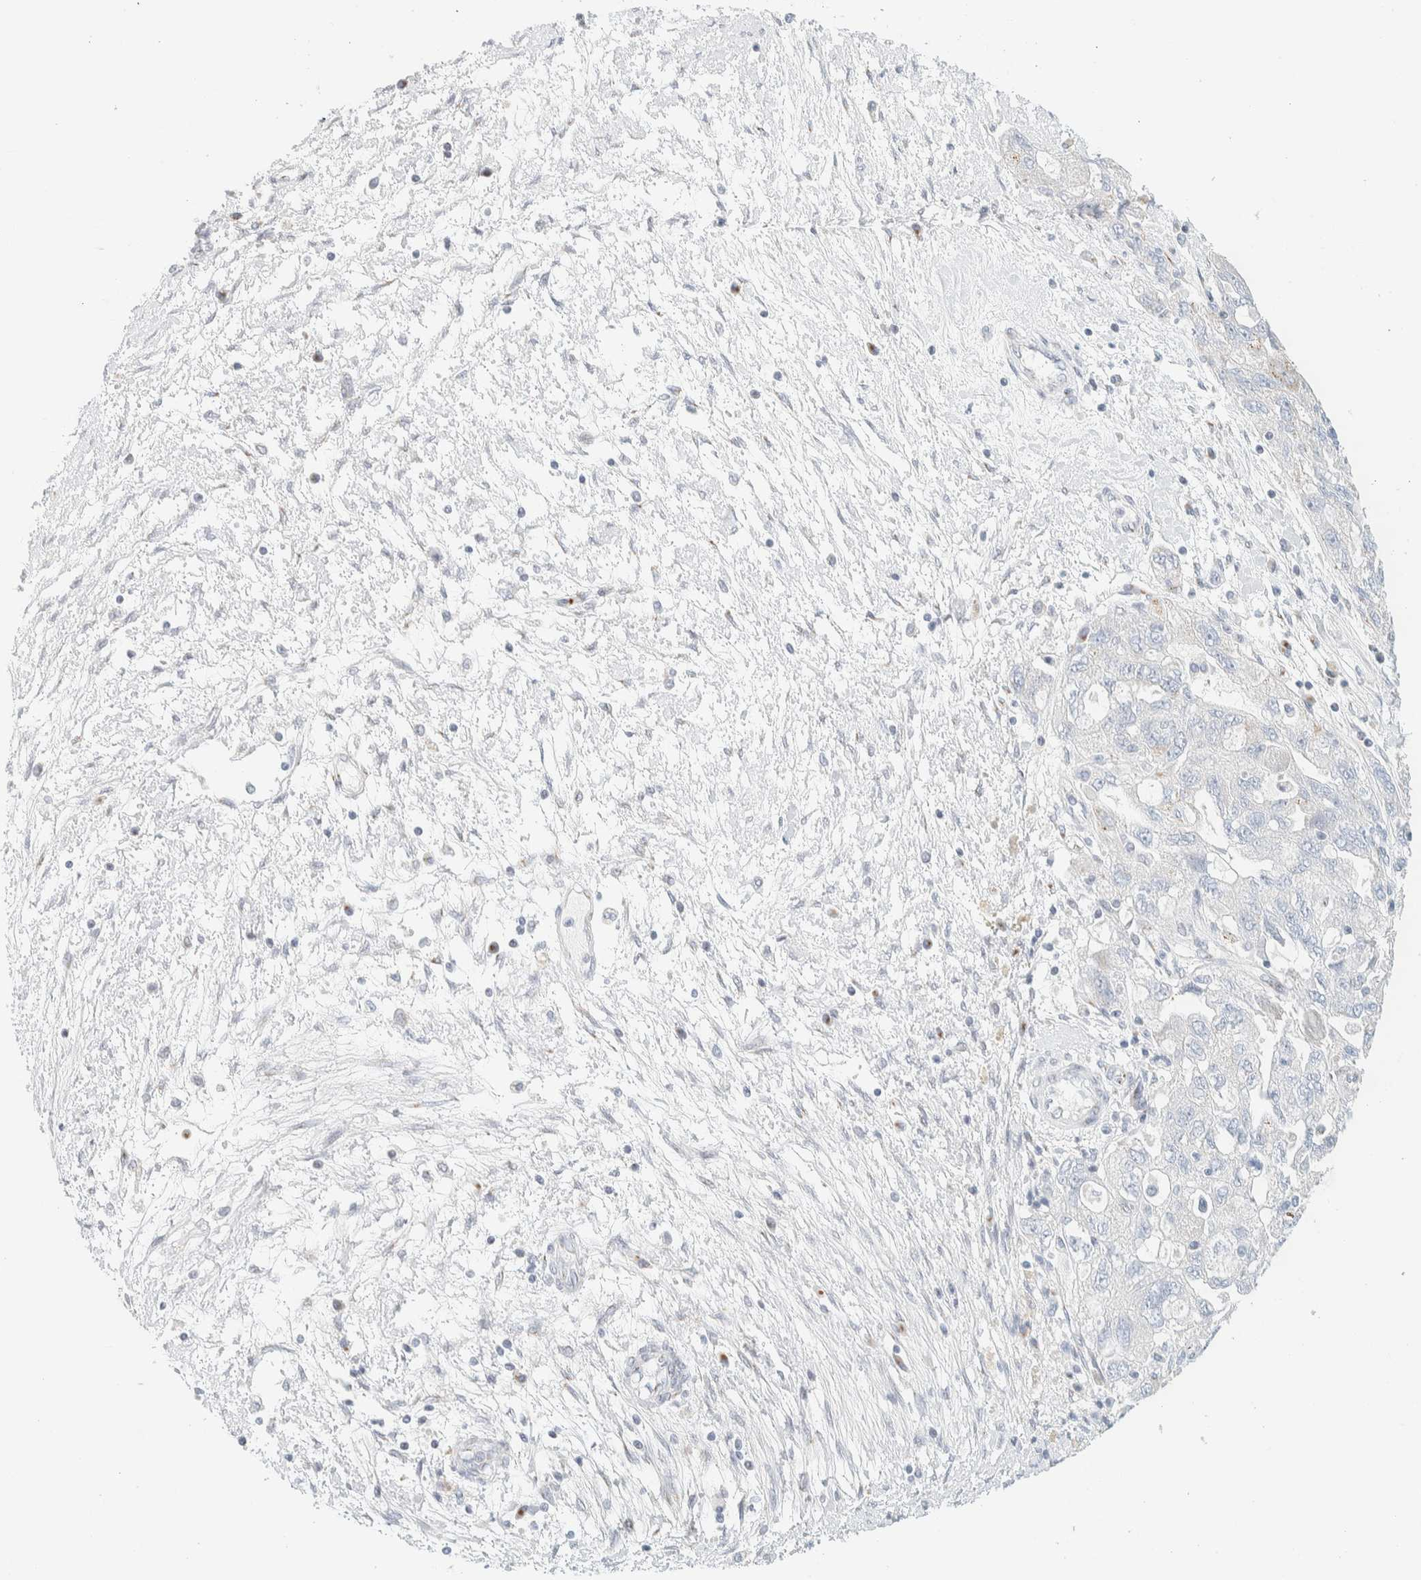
{"staining": {"intensity": "negative", "quantity": "none", "location": "none"}, "tissue": "ovarian cancer", "cell_type": "Tumor cells", "image_type": "cancer", "snomed": [{"axis": "morphology", "description": "Carcinoma, NOS"}, {"axis": "morphology", "description": "Cystadenocarcinoma, serous, NOS"}, {"axis": "topography", "description": "Ovary"}], "caption": "The immunohistochemistry photomicrograph has no significant expression in tumor cells of ovarian cancer tissue.", "gene": "SPNS3", "patient": {"sex": "female", "age": 69}}